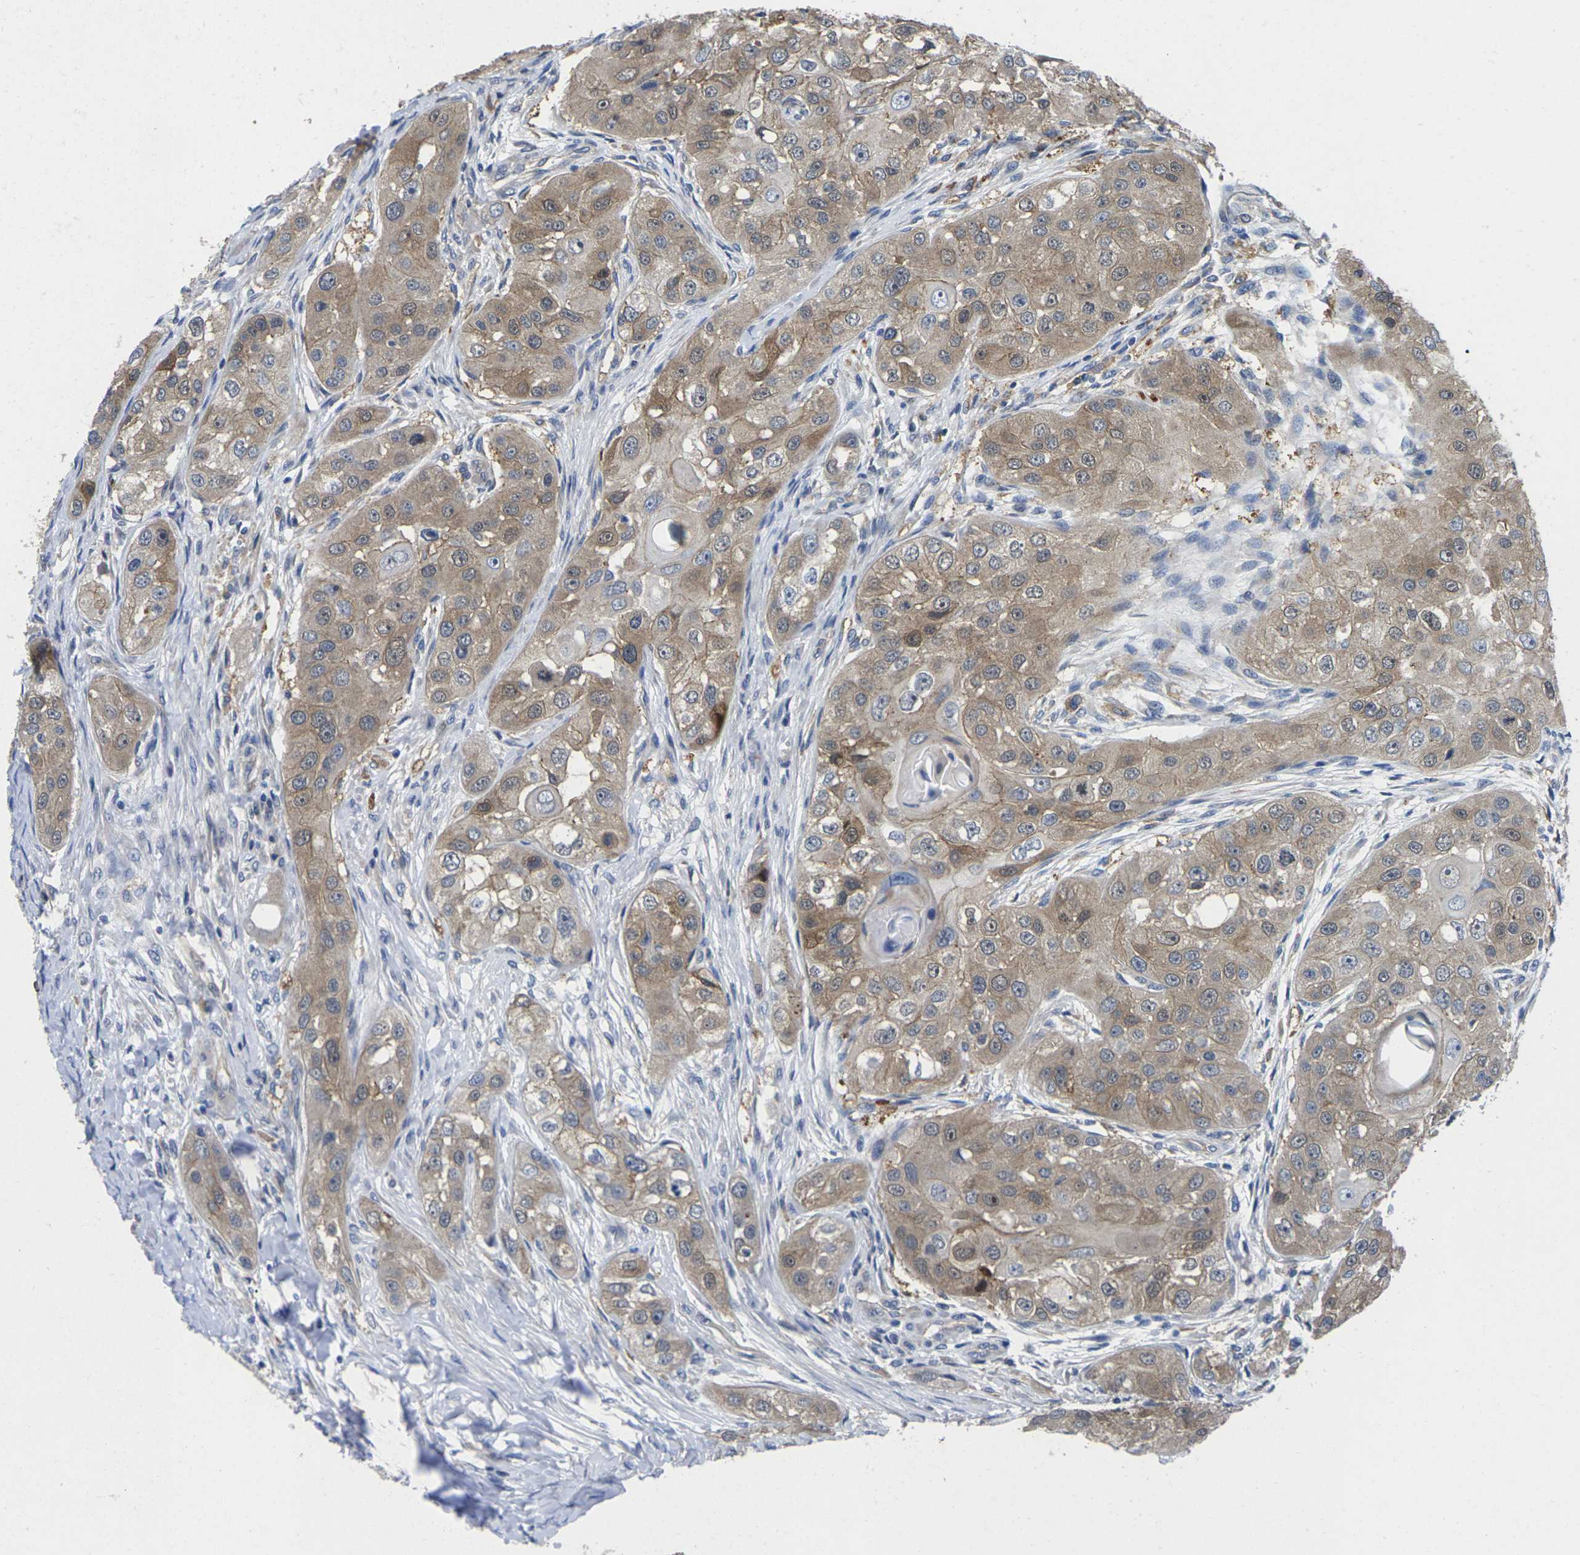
{"staining": {"intensity": "moderate", "quantity": ">75%", "location": "cytoplasmic/membranous"}, "tissue": "head and neck cancer", "cell_type": "Tumor cells", "image_type": "cancer", "snomed": [{"axis": "morphology", "description": "Normal tissue, NOS"}, {"axis": "morphology", "description": "Squamous cell carcinoma, NOS"}, {"axis": "topography", "description": "Skeletal muscle"}, {"axis": "topography", "description": "Head-Neck"}], "caption": "Immunohistochemistry micrograph of neoplastic tissue: head and neck squamous cell carcinoma stained using IHC displays medium levels of moderate protein expression localized specifically in the cytoplasmic/membranous of tumor cells, appearing as a cytoplasmic/membranous brown color.", "gene": "SCNN1A", "patient": {"sex": "male", "age": 51}}